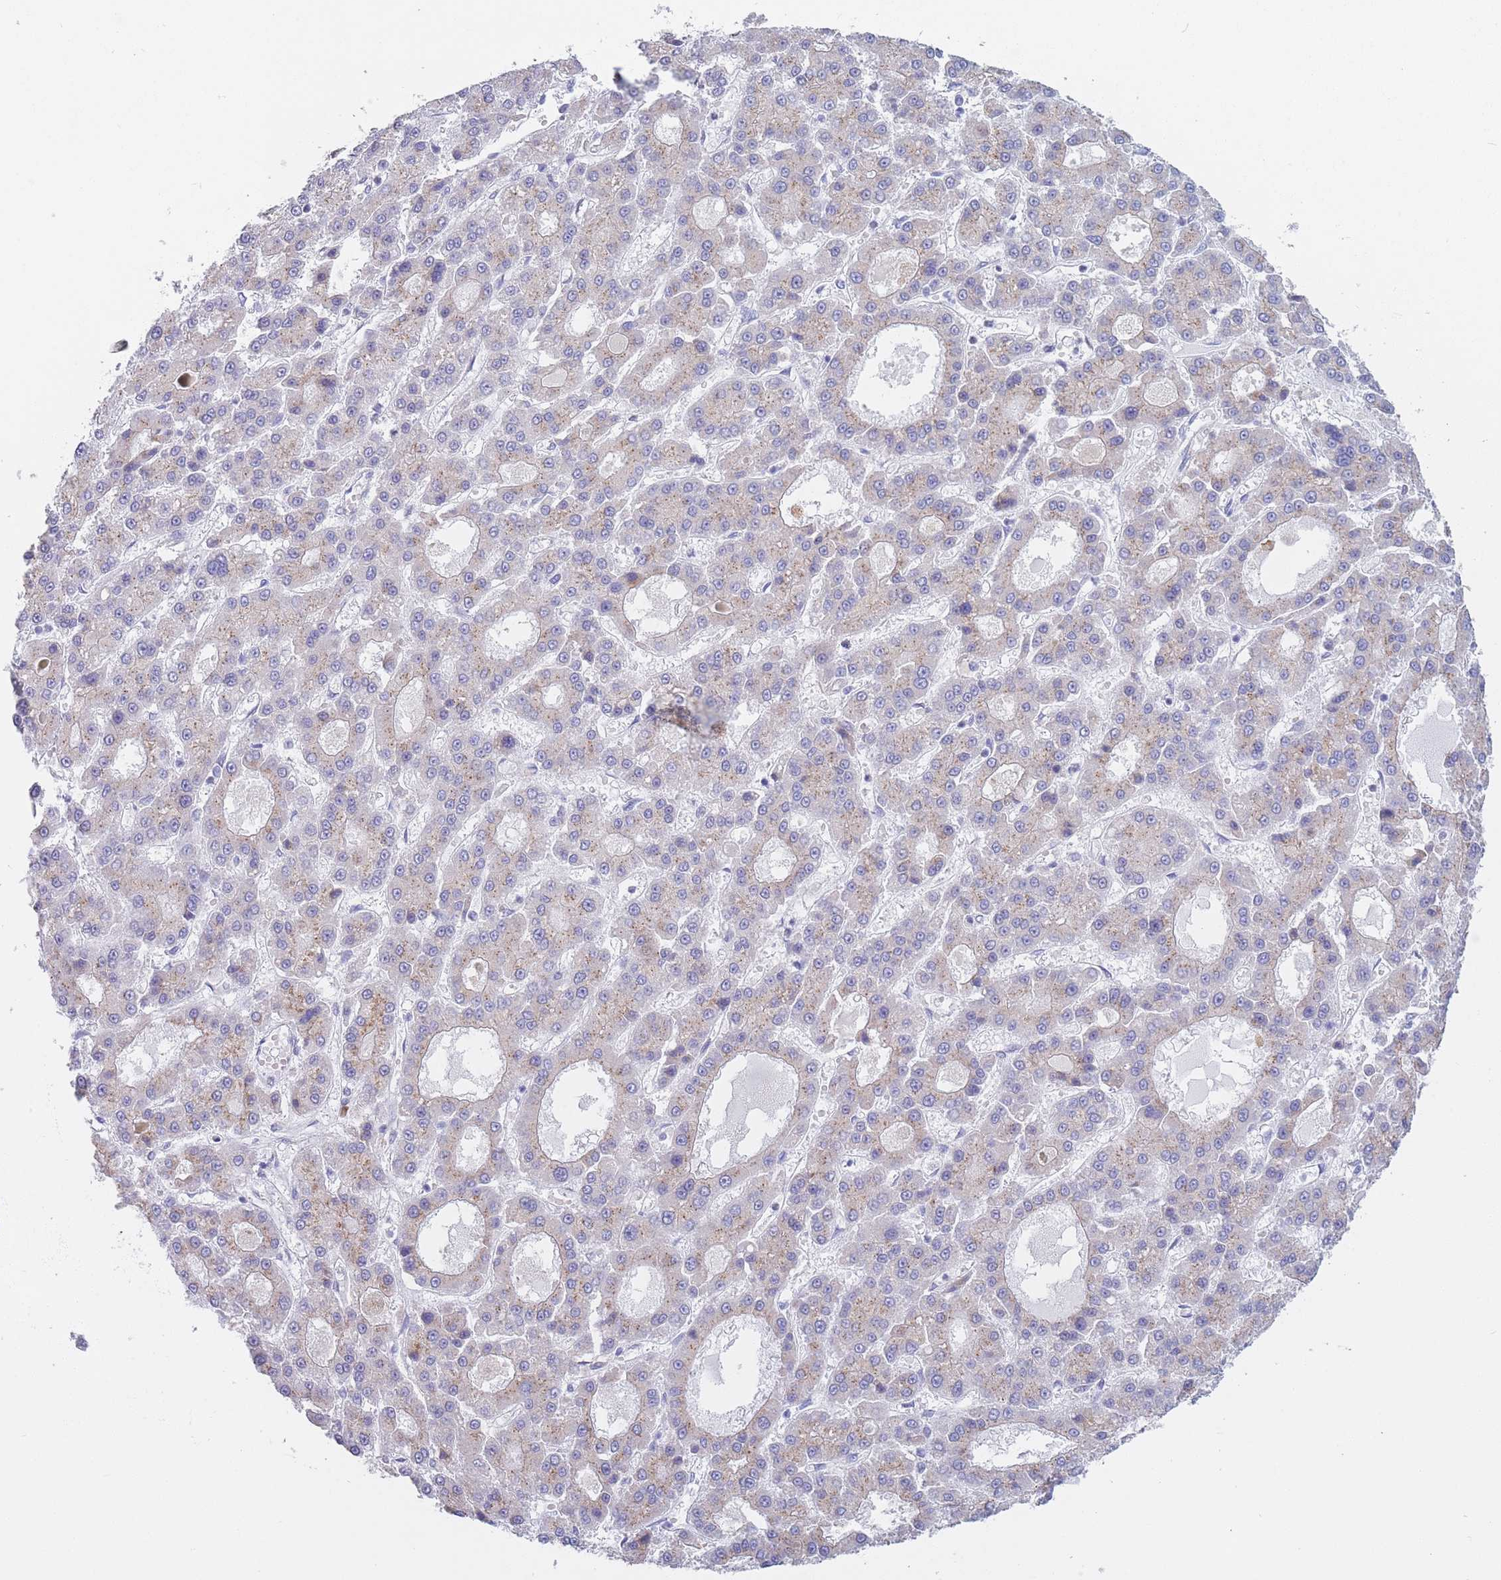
{"staining": {"intensity": "weak", "quantity": "25%-75%", "location": "cytoplasmic/membranous"}, "tissue": "liver cancer", "cell_type": "Tumor cells", "image_type": "cancer", "snomed": [{"axis": "morphology", "description": "Carcinoma, Hepatocellular, NOS"}, {"axis": "topography", "description": "Liver"}], "caption": "Immunohistochemistry photomicrograph of liver cancer stained for a protein (brown), which demonstrates low levels of weak cytoplasmic/membranous staining in approximately 25%-75% of tumor cells.", "gene": "MRPL30", "patient": {"sex": "male", "age": 70}}